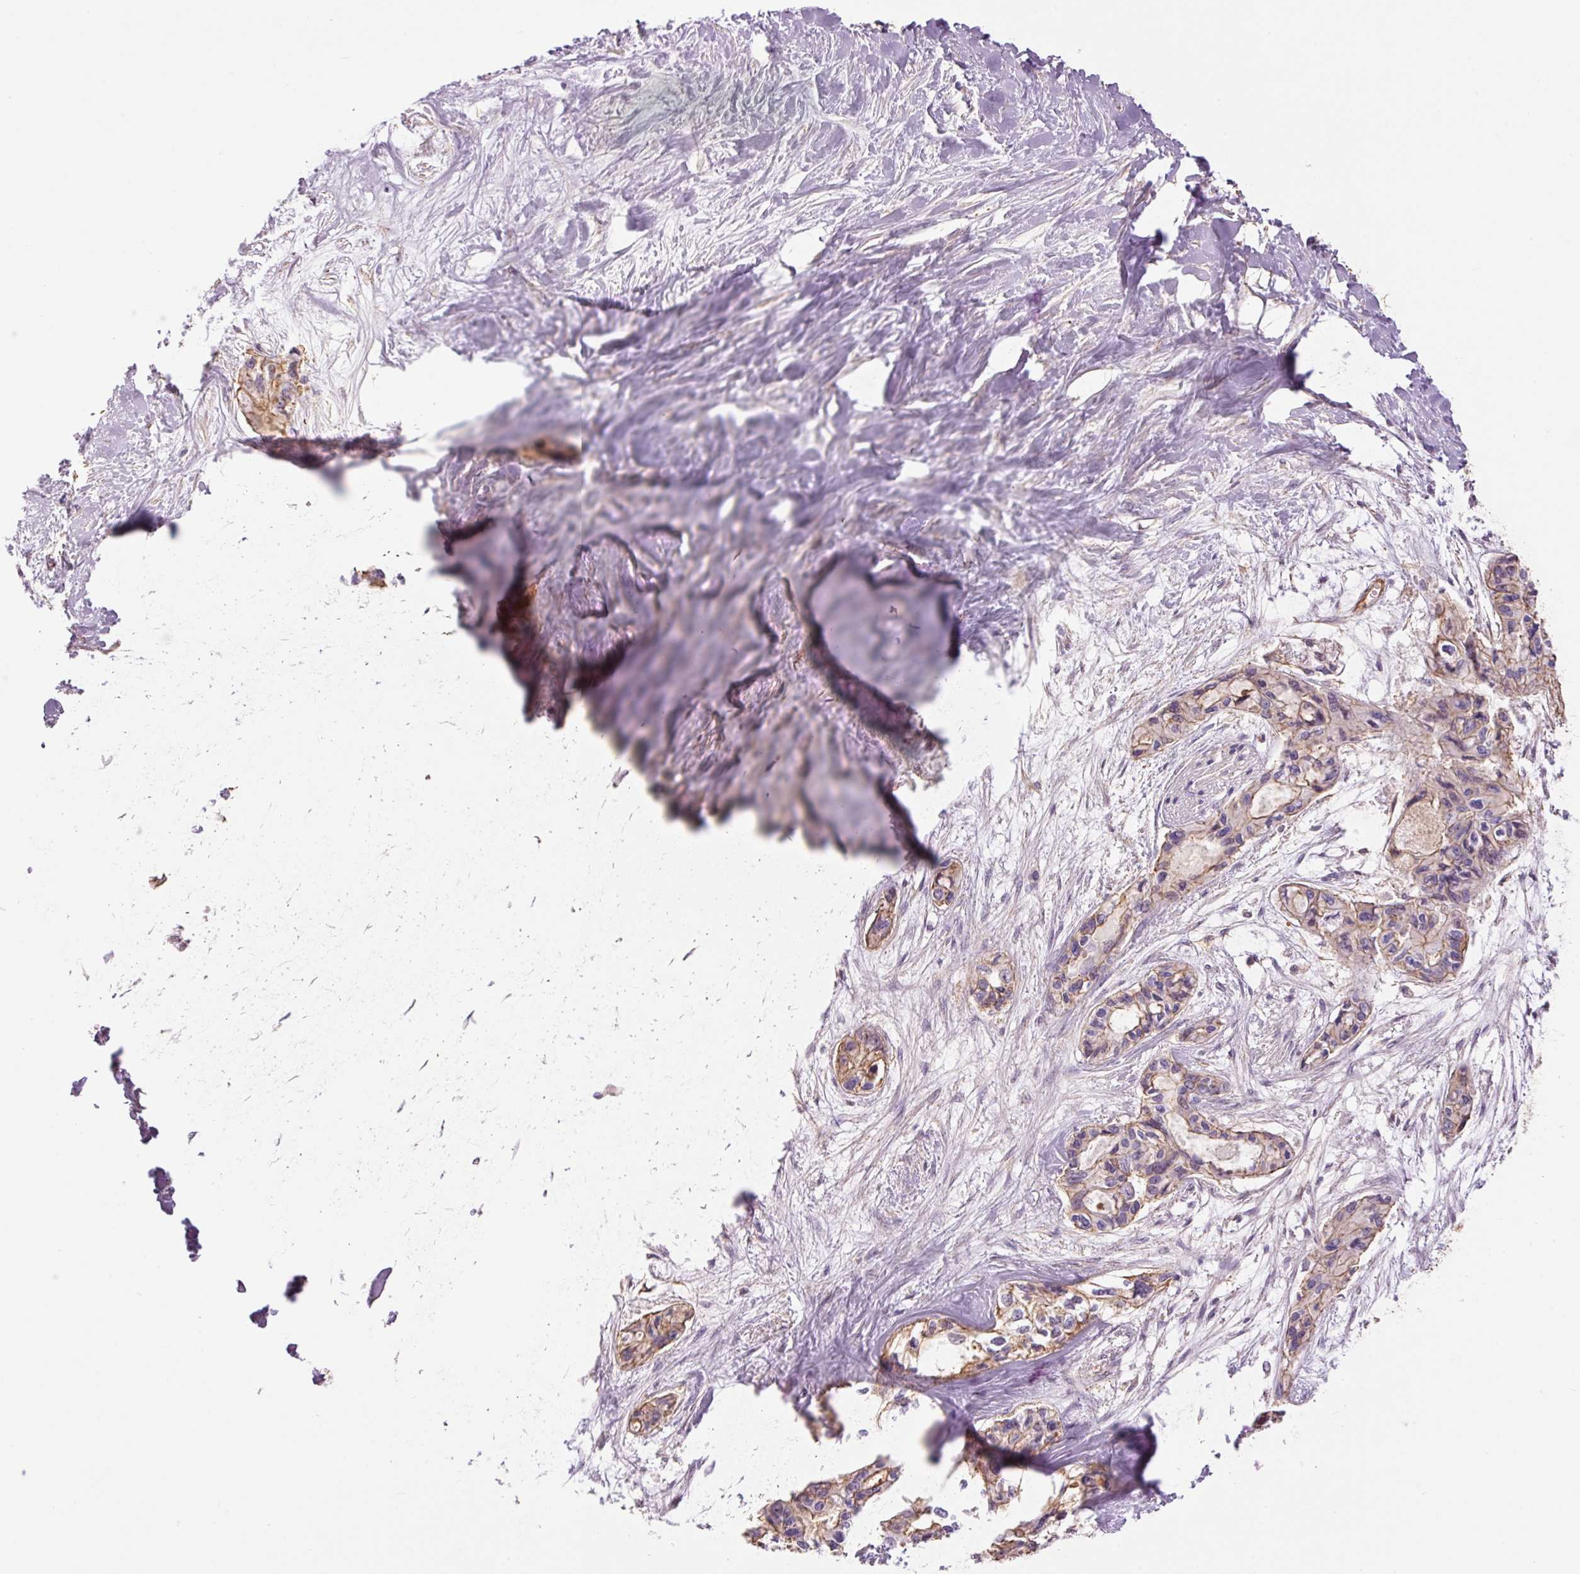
{"staining": {"intensity": "moderate", "quantity": "25%-75%", "location": "cytoplasmic/membranous"}, "tissue": "pancreatic cancer", "cell_type": "Tumor cells", "image_type": "cancer", "snomed": [{"axis": "morphology", "description": "Adenocarcinoma, NOS"}, {"axis": "topography", "description": "Pancreas"}], "caption": "Immunohistochemical staining of human pancreatic adenocarcinoma exhibits moderate cytoplasmic/membranous protein staining in about 25%-75% of tumor cells. (IHC, brightfield microscopy, high magnification).", "gene": "PPP1R1B", "patient": {"sex": "female", "age": 50}}